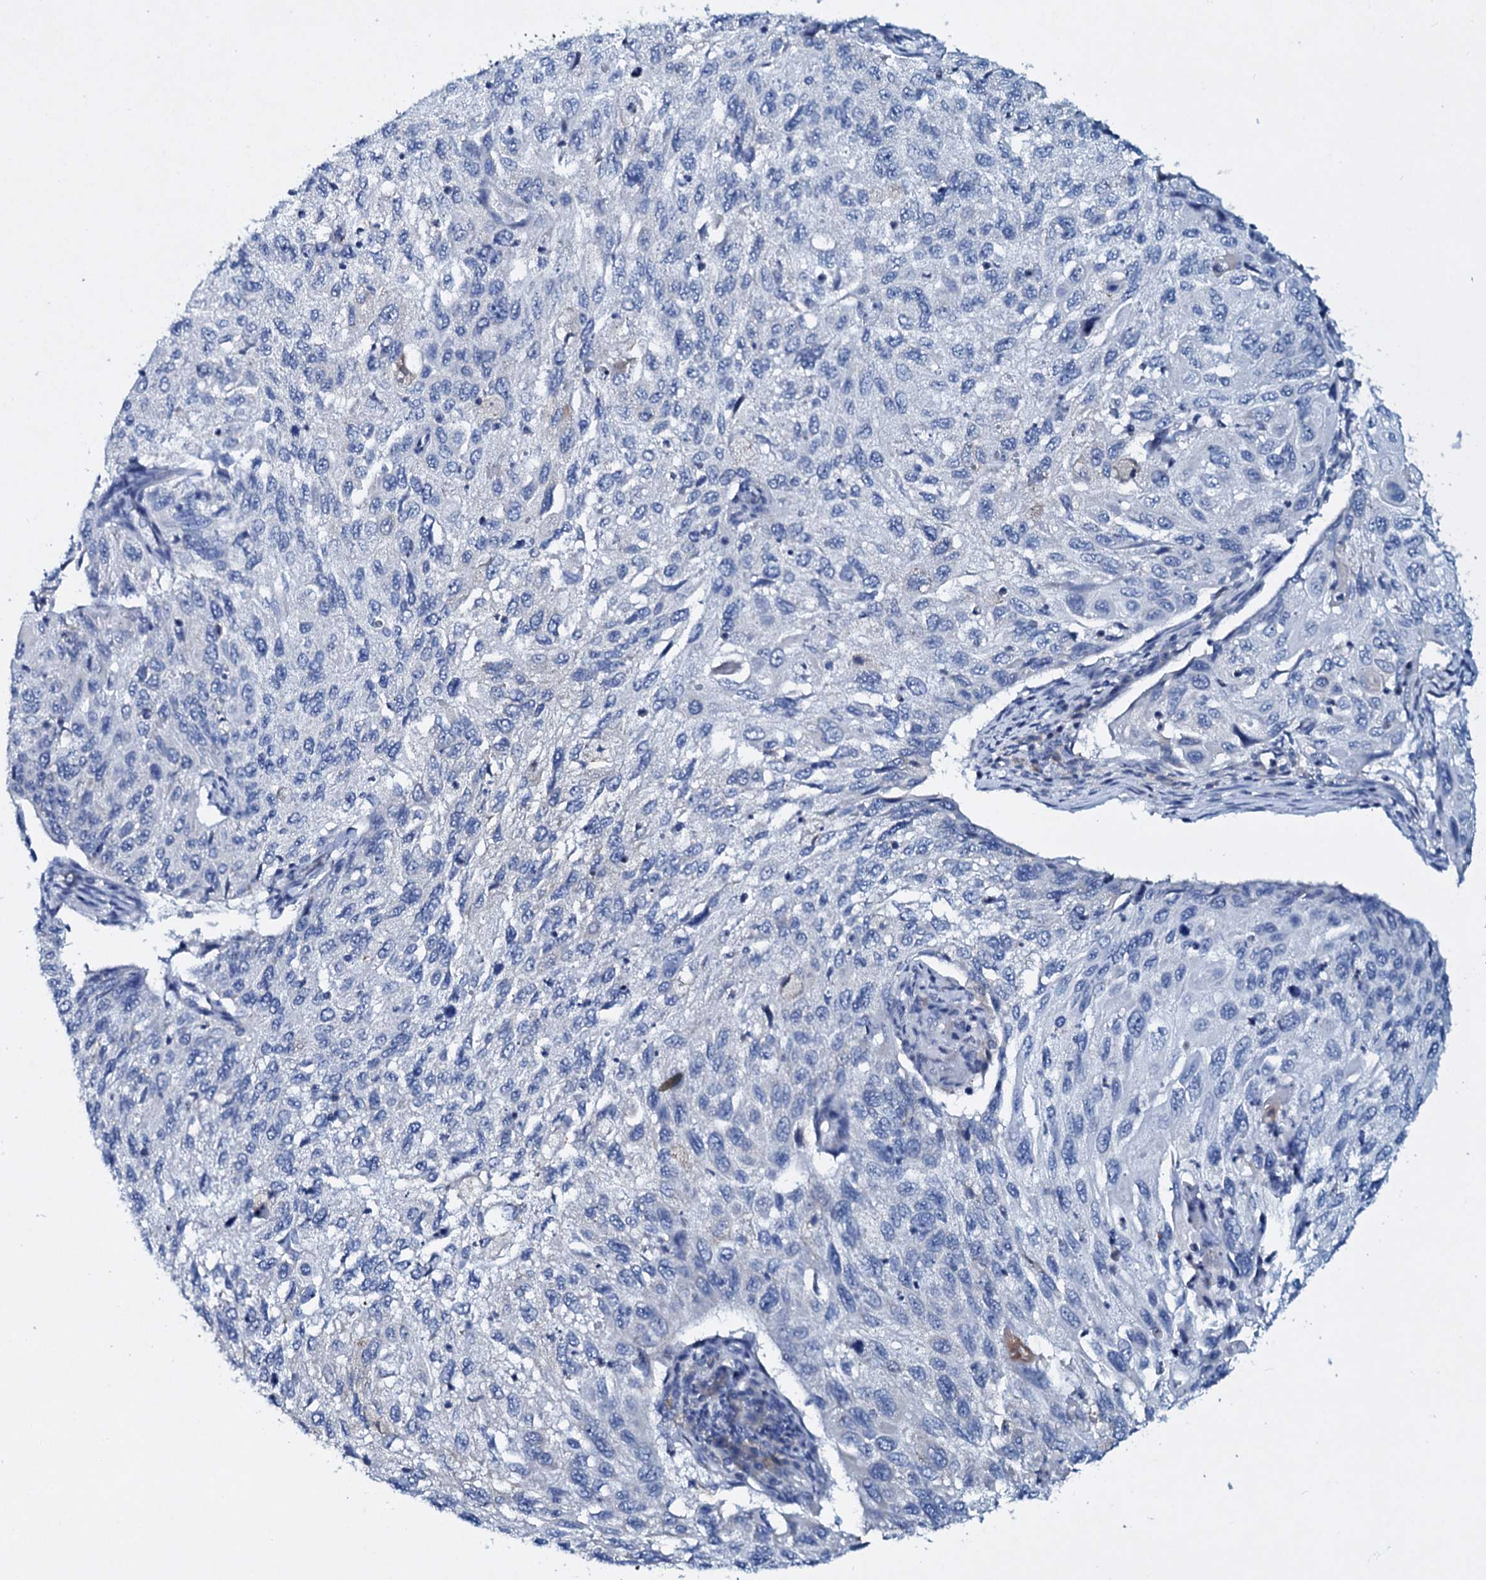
{"staining": {"intensity": "negative", "quantity": "none", "location": "none"}, "tissue": "cervical cancer", "cell_type": "Tumor cells", "image_type": "cancer", "snomed": [{"axis": "morphology", "description": "Squamous cell carcinoma, NOS"}, {"axis": "topography", "description": "Cervix"}], "caption": "DAB (3,3'-diaminobenzidine) immunohistochemical staining of cervical cancer (squamous cell carcinoma) reveals no significant staining in tumor cells.", "gene": "TPGS2", "patient": {"sex": "female", "age": 70}}